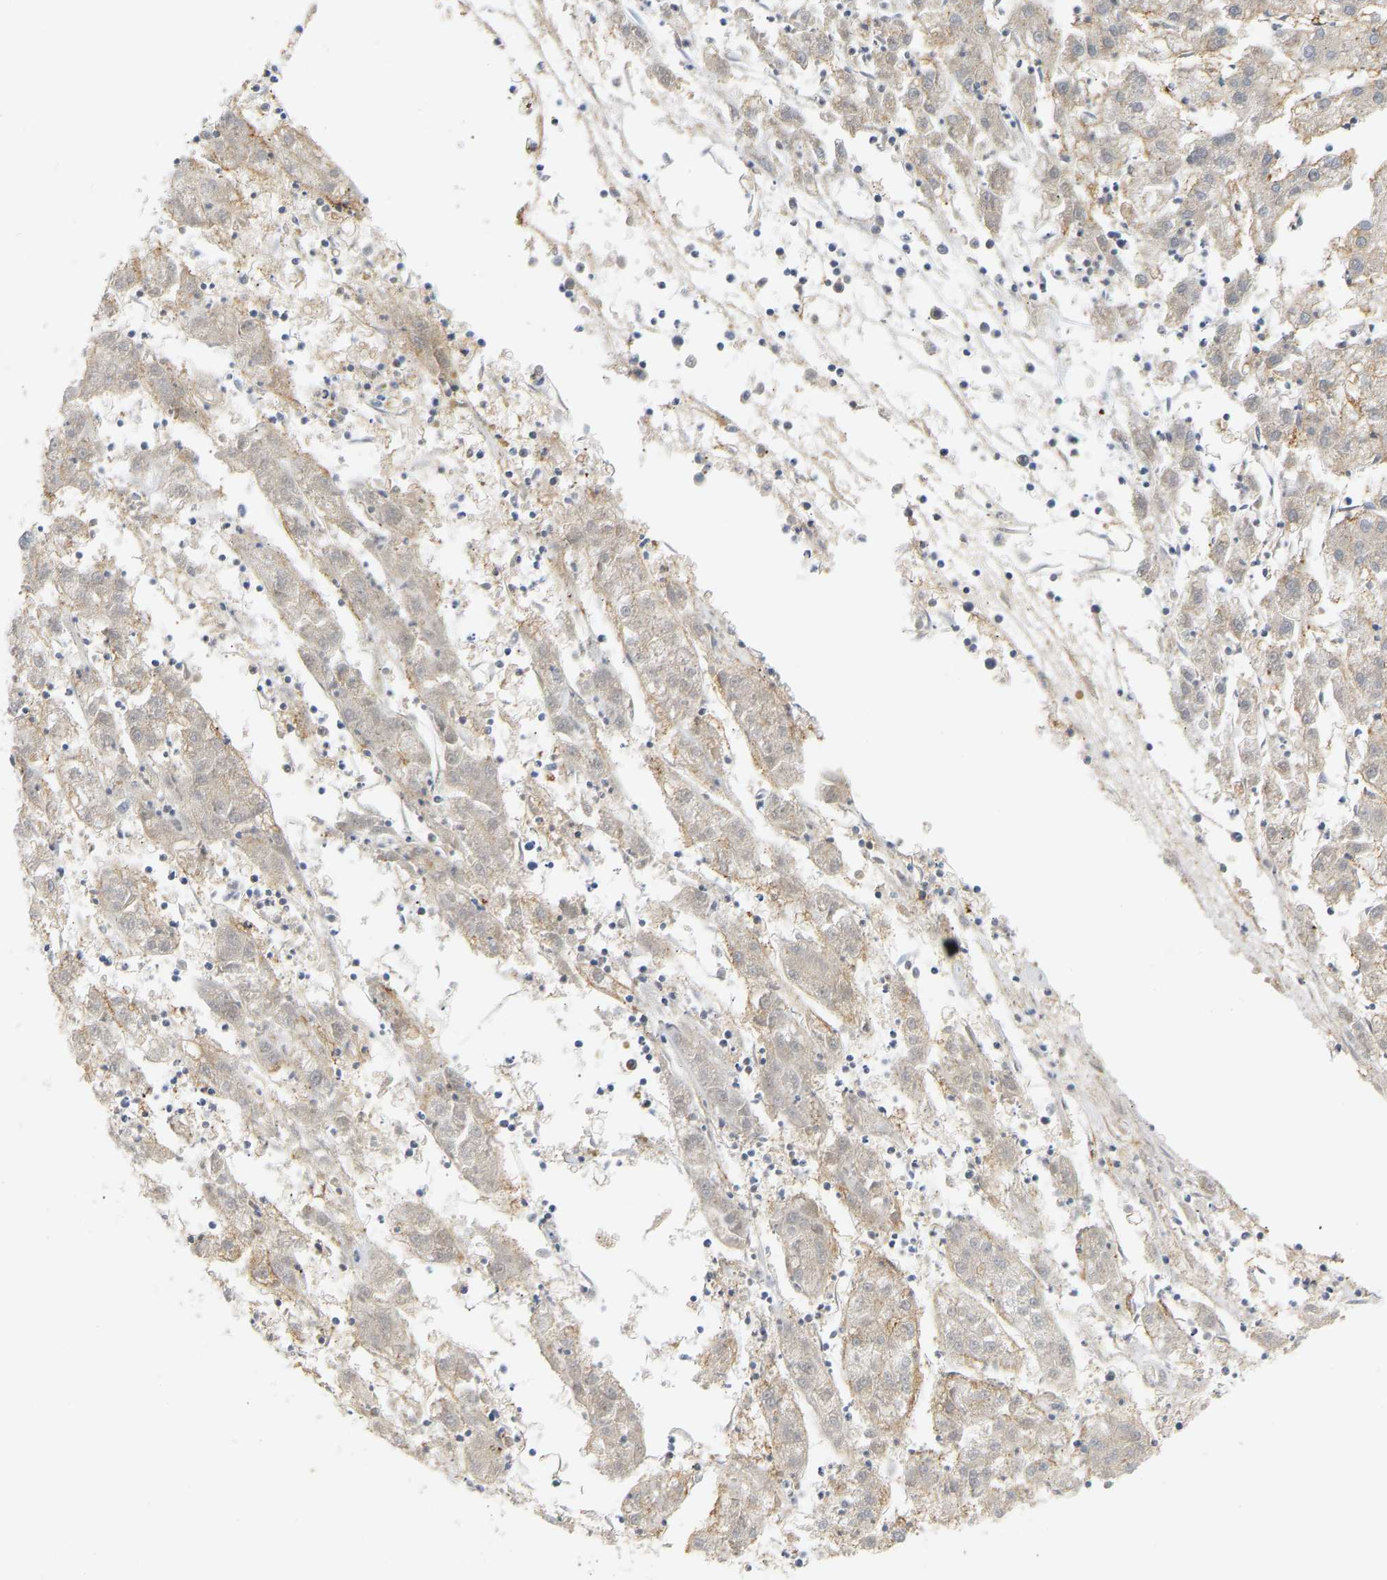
{"staining": {"intensity": "weak", "quantity": "<25%", "location": "cytoplasmic/membranous"}, "tissue": "liver cancer", "cell_type": "Tumor cells", "image_type": "cancer", "snomed": [{"axis": "morphology", "description": "Carcinoma, Hepatocellular, NOS"}, {"axis": "topography", "description": "Liver"}], "caption": "Hepatocellular carcinoma (liver) was stained to show a protein in brown. There is no significant positivity in tumor cells.", "gene": "BVES", "patient": {"sex": "male", "age": 72}}